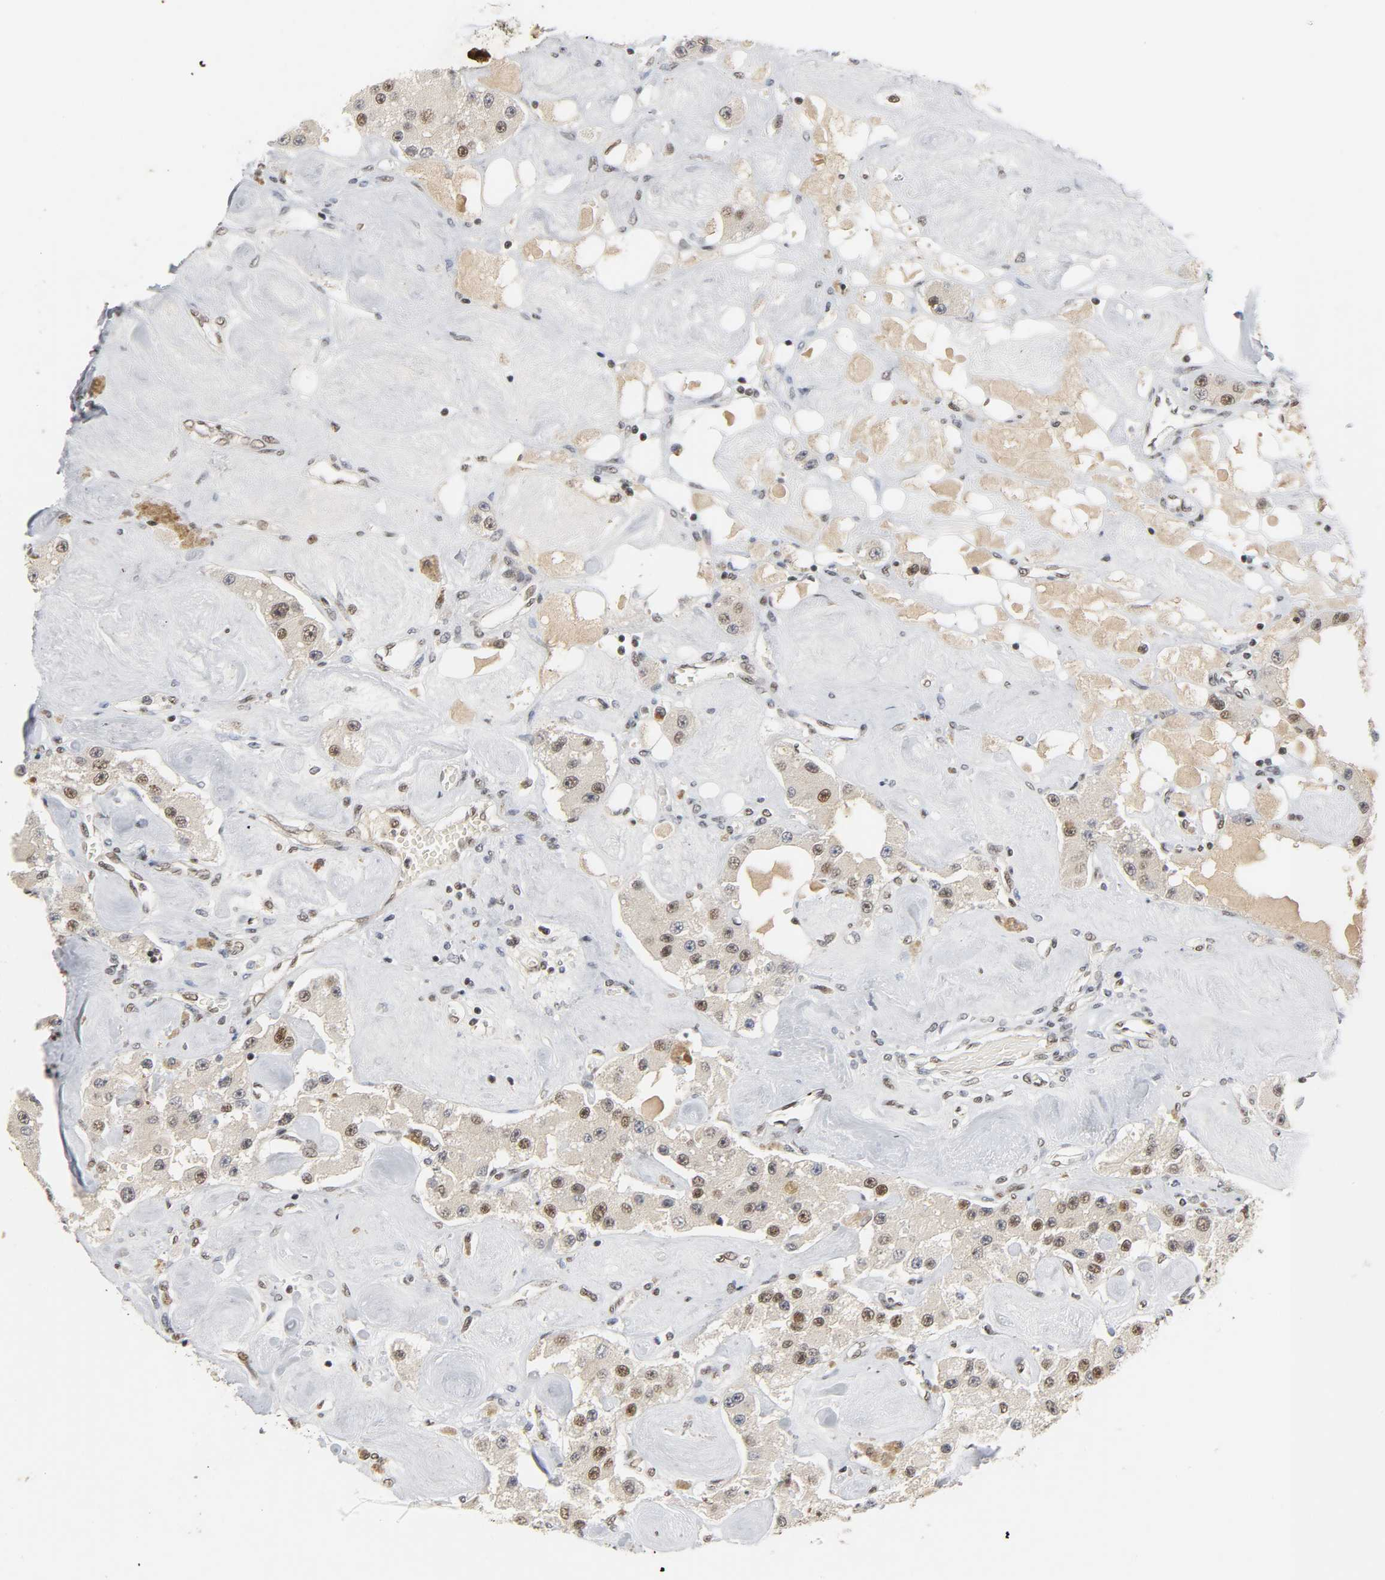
{"staining": {"intensity": "moderate", "quantity": ">75%", "location": "nuclear"}, "tissue": "carcinoid", "cell_type": "Tumor cells", "image_type": "cancer", "snomed": [{"axis": "morphology", "description": "Carcinoid, malignant, NOS"}, {"axis": "topography", "description": "Pancreas"}], "caption": "This micrograph exhibits malignant carcinoid stained with immunohistochemistry (IHC) to label a protein in brown. The nuclear of tumor cells show moderate positivity for the protein. Nuclei are counter-stained blue.", "gene": "NCOA6", "patient": {"sex": "male", "age": 41}}